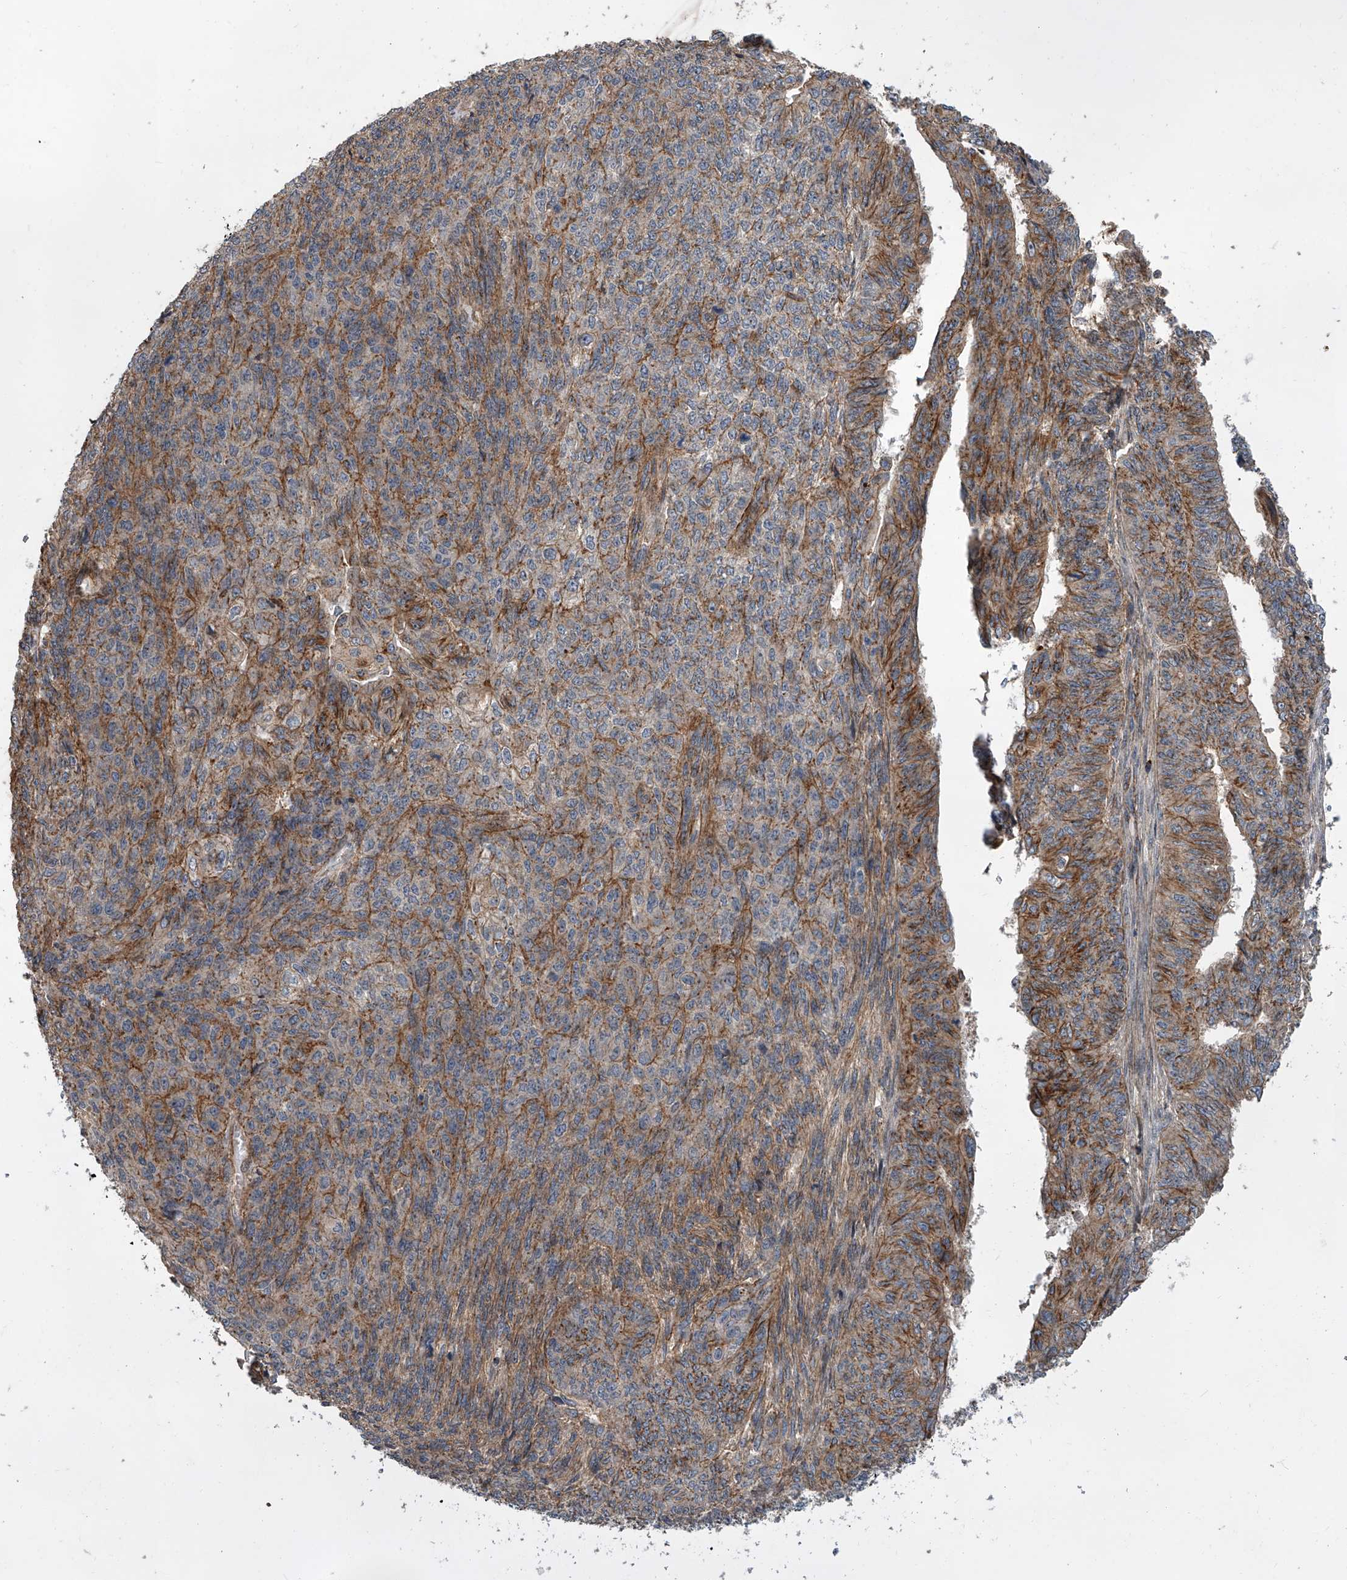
{"staining": {"intensity": "moderate", "quantity": ">75%", "location": "cytoplasmic/membranous"}, "tissue": "endometrial cancer", "cell_type": "Tumor cells", "image_type": "cancer", "snomed": [{"axis": "morphology", "description": "Adenocarcinoma, NOS"}, {"axis": "topography", "description": "Endometrium"}], "caption": "Protein staining displays moderate cytoplasmic/membranous positivity in approximately >75% of tumor cells in endometrial cancer (adenocarcinoma).", "gene": "USP47", "patient": {"sex": "female", "age": 32}}